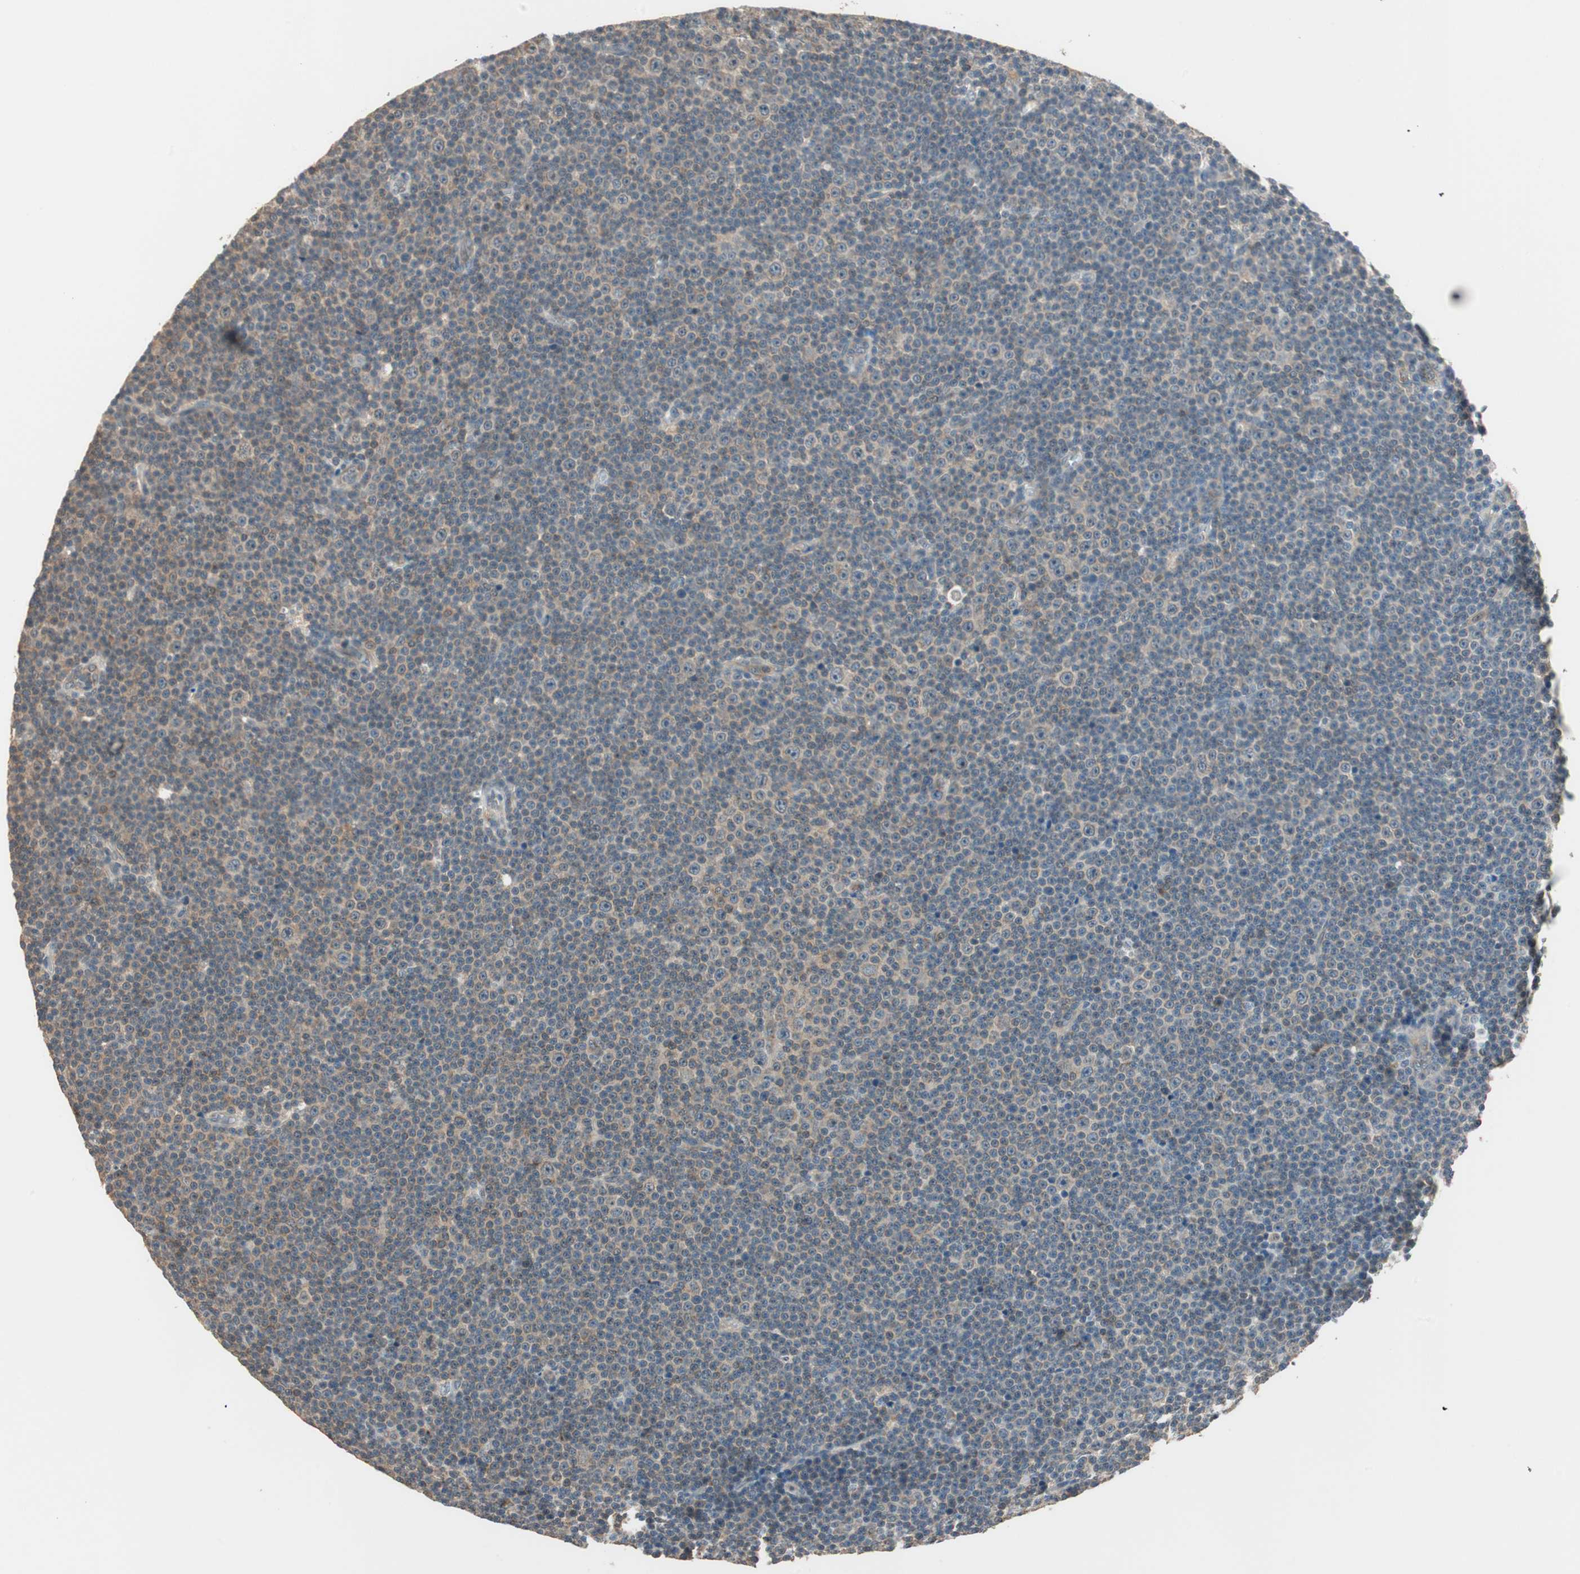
{"staining": {"intensity": "weak", "quantity": "<25%", "location": "cytoplasmic/membranous"}, "tissue": "lymphoma", "cell_type": "Tumor cells", "image_type": "cancer", "snomed": [{"axis": "morphology", "description": "Malignant lymphoma, non-Hodgkin's type, Low grade"}, {"axis": "topography", "description": "Lymph node"}], "caption": "Human lymphoma stained for a protein using IHC displays no staining in tumor cells.", "gene": "TRIM21", "patient": {"sex": "female", "age": 67}}